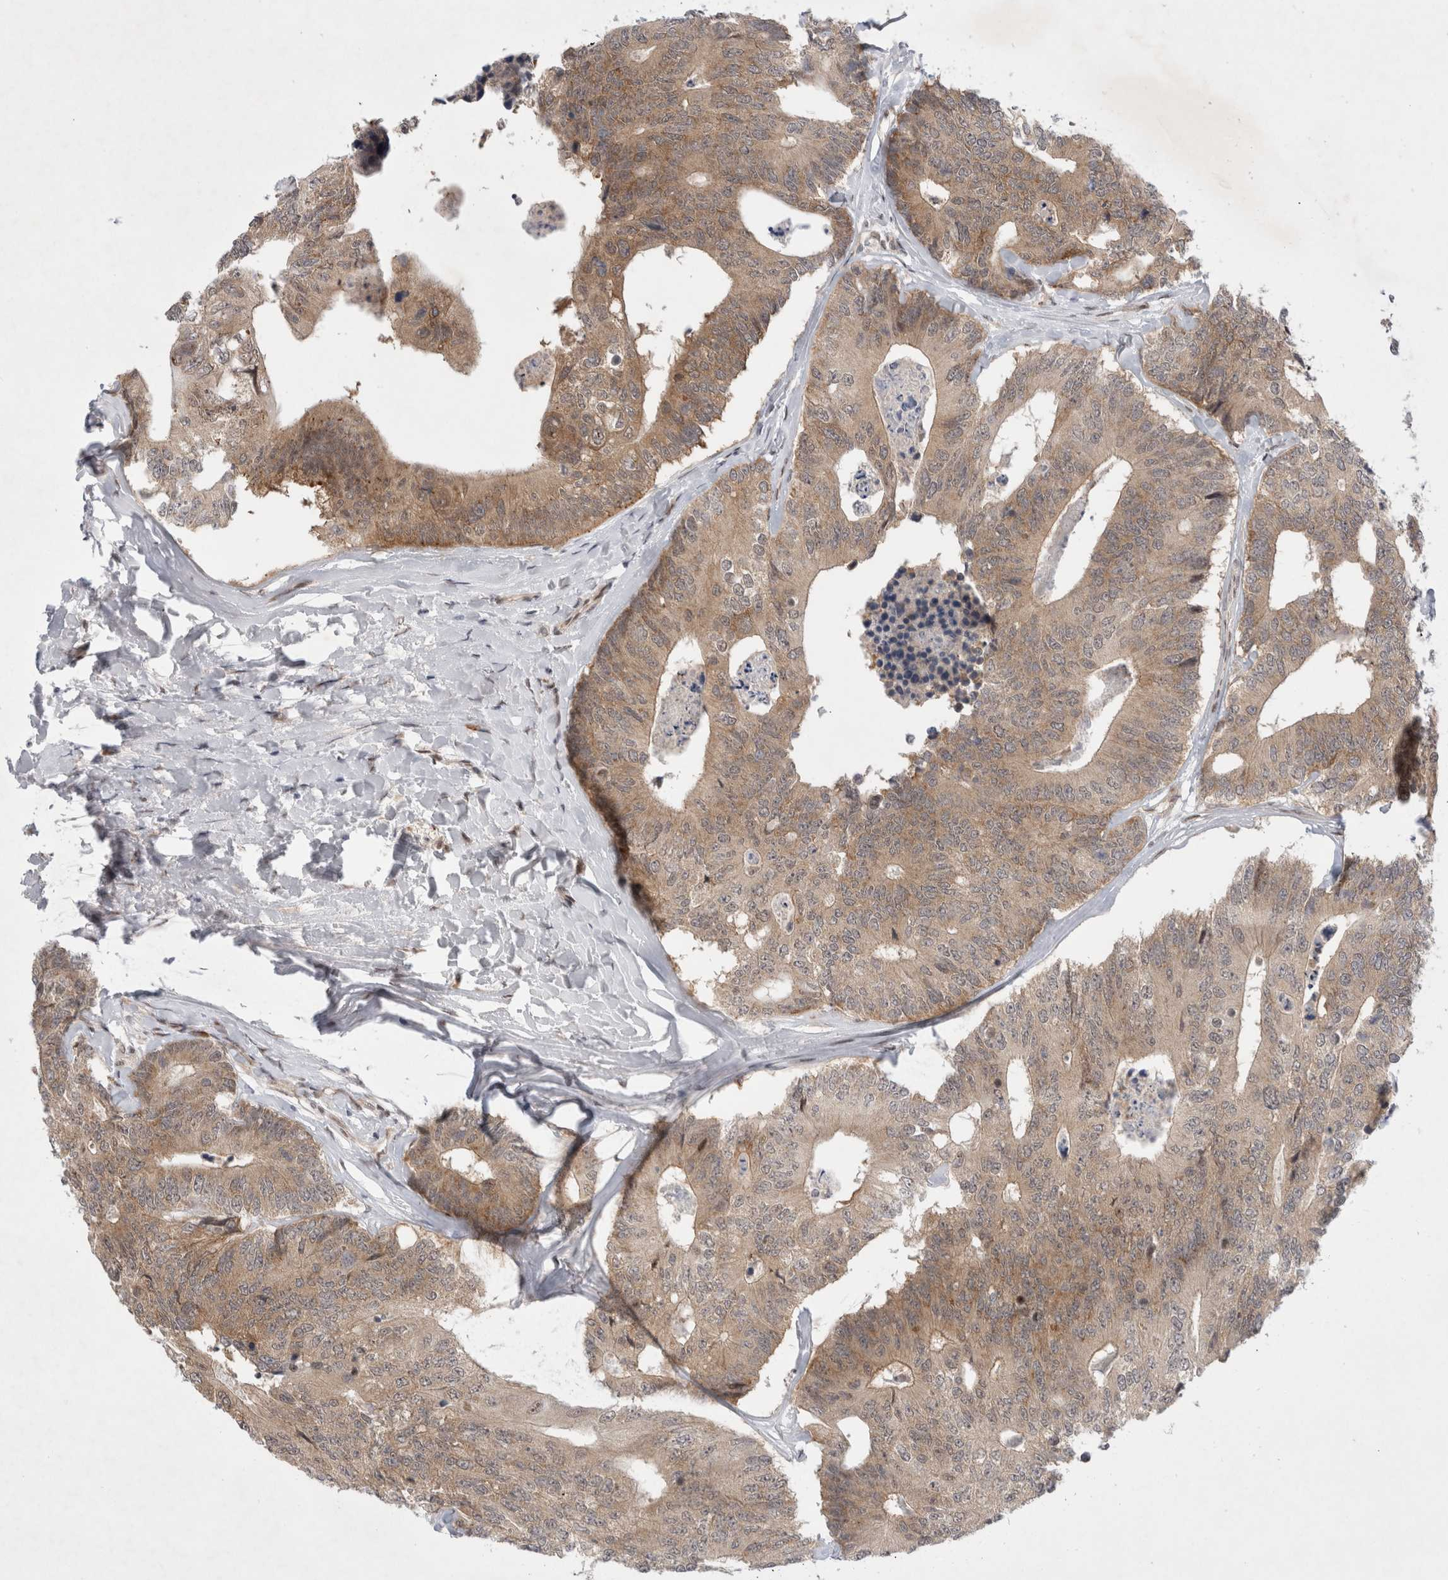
{"staining": {"intensity": "moderate", "quantity": ">75%", "location": "cytoplasmic/membranous"}, "tissue": "colorectal cancer", "cell_type": "Tumor cells", "image_type": "cancer", "snomed": [{"axis": "morphology", "description": "Adenocarcinoma, NOS"}, {"axis": "topography", "description": "Colon"}], "caption": "Brown immunohistochemical staining in colorectal cancer displays moderate cytoplasmic/membranous staining in approximately >75% of tumor cells.", "gene": "WIPF2", "patient": {"sex": "female", "age": 67}}